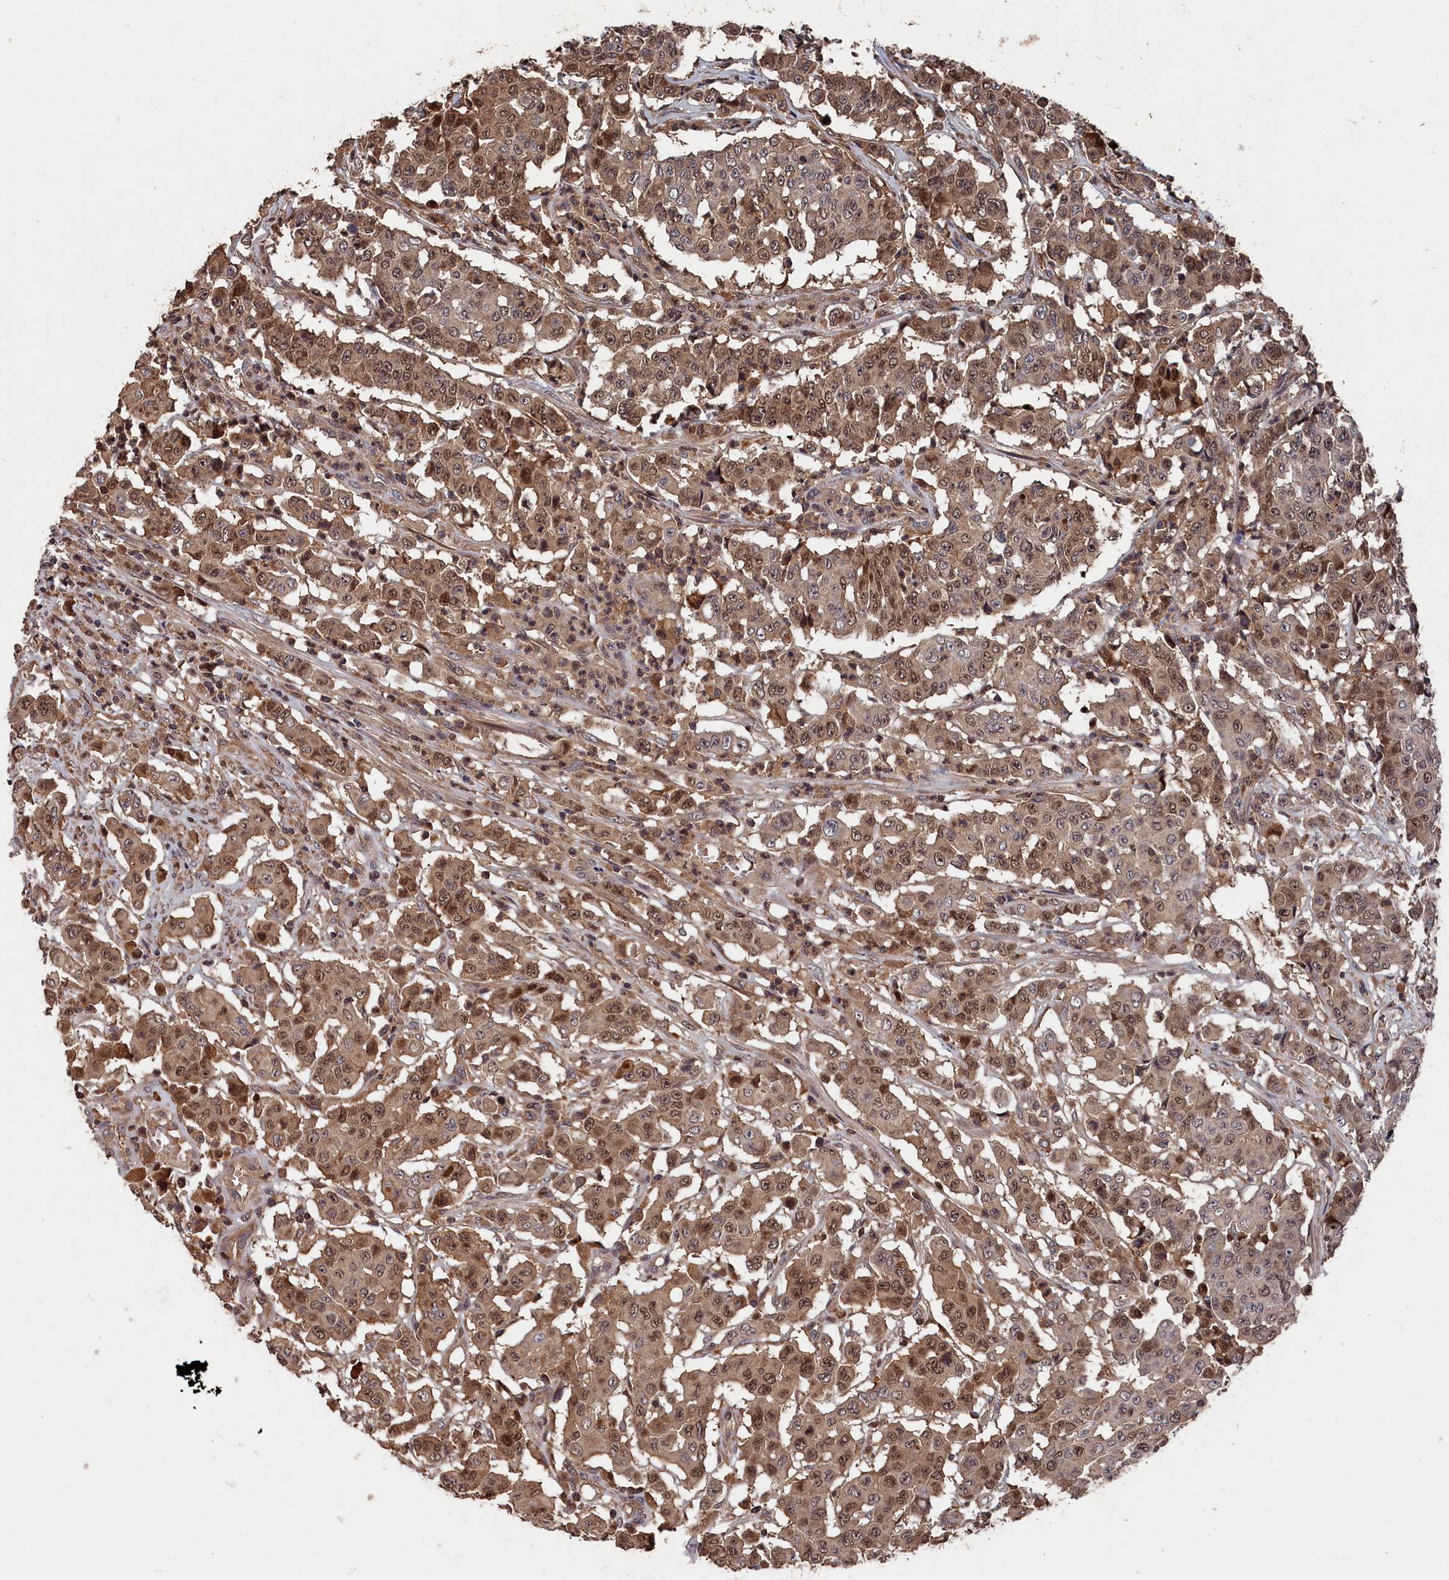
{"staining": {"intensity": "moderate", "quantity": ">75%", "location": "cytoplasmic/membranous,nuclear"}, "tissue": "colorectal cancer", "cell_type": "Tumor cells", "image_type": "cancer", "snomed": [{"axis": "morphology", "description": "Adenocarcinoma, NOS"}, {"axis": "topography", "description": "Colon"}], "caption": "The photomicrograph exhibits staining of colorectal adenocarcinoma, revealing moderate cytoplasmic/membranous and nuclear protein staining (brown color) within tumor cells.", "gene": "RMI2", "patient": {"sex": "male", "age": 51}}